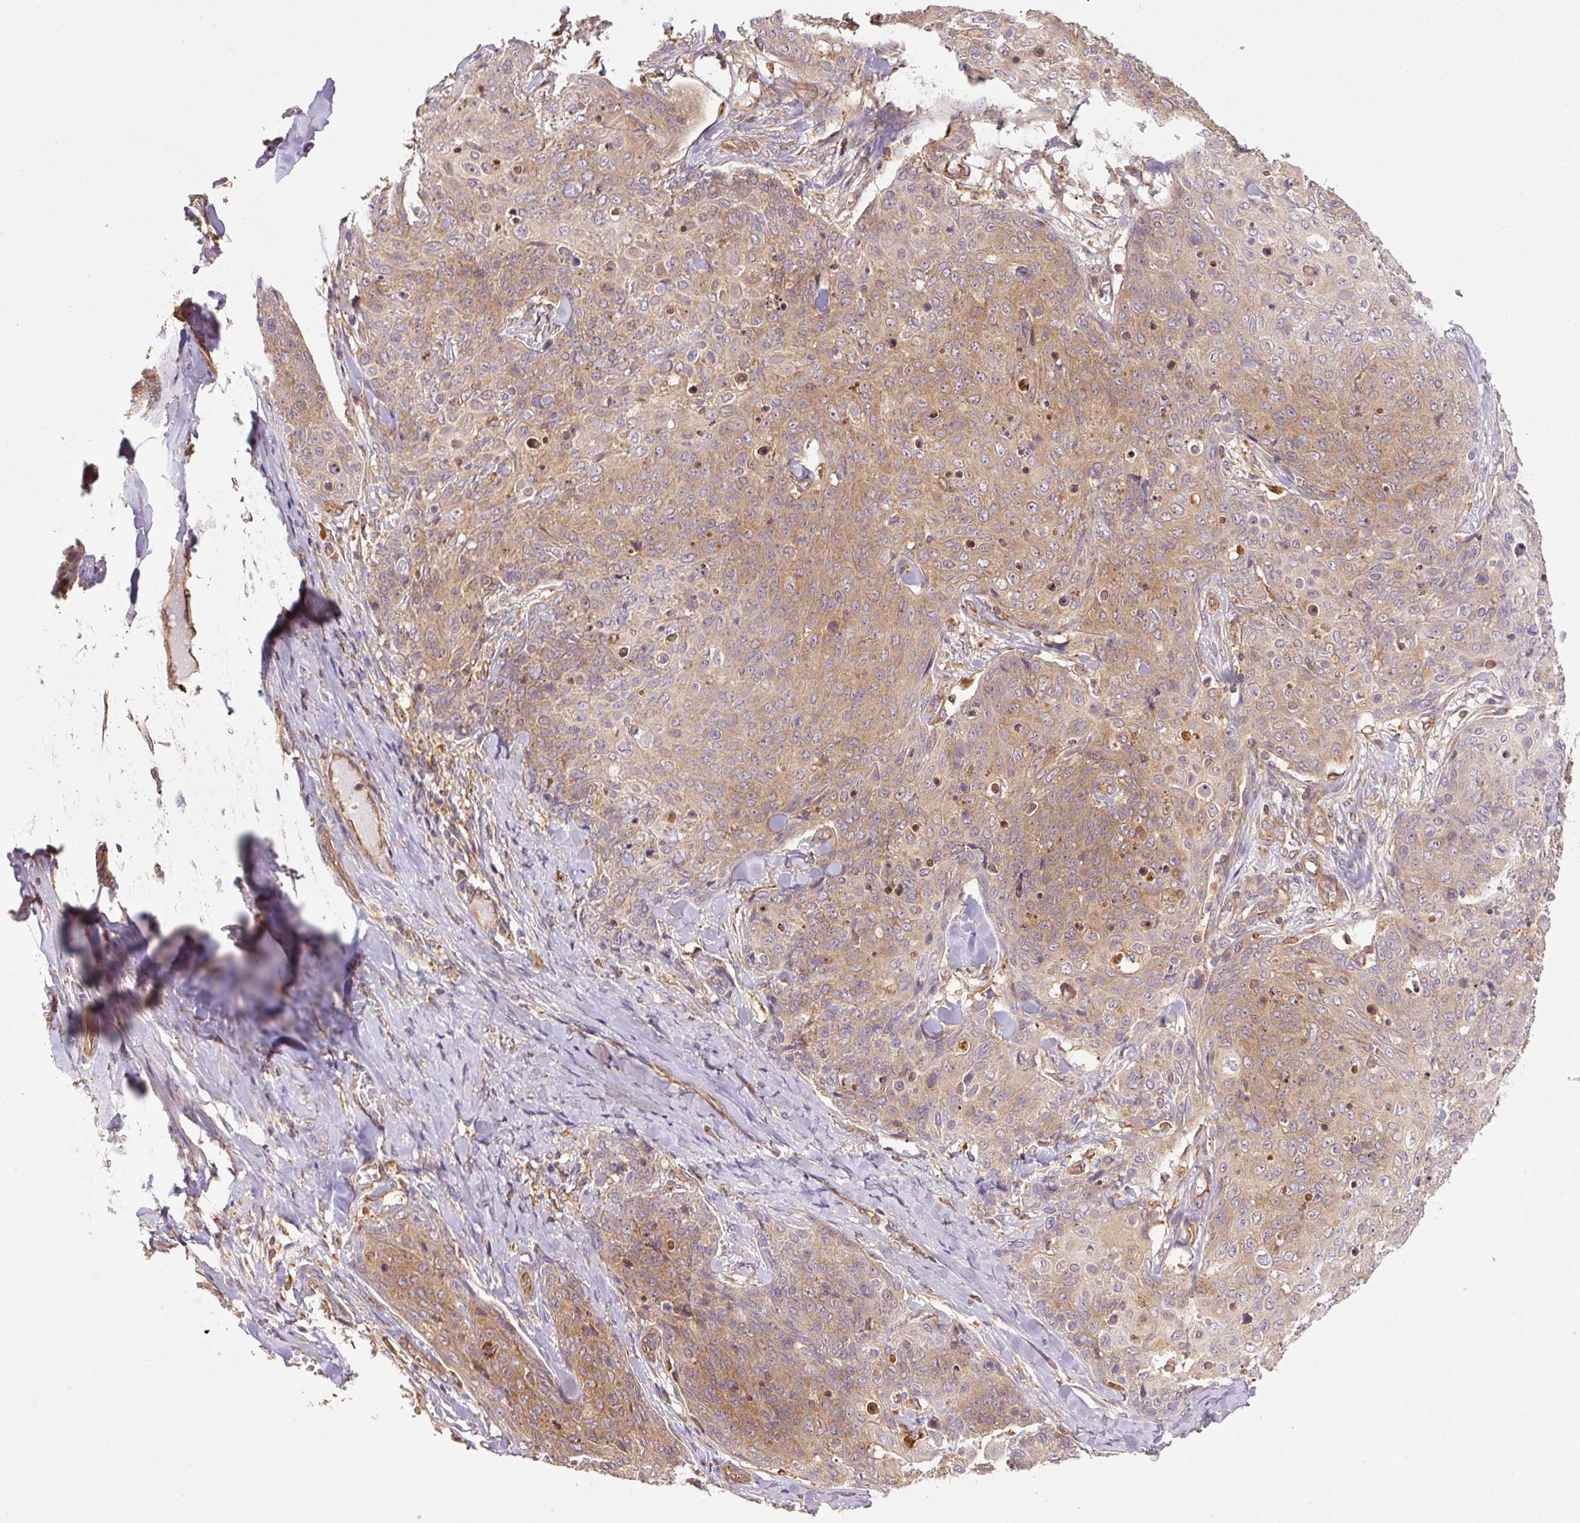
{"staining": {"intensity": "moderate", "quantity": ">75%", "location": "cytoplasmic/membranous"}, "tissue": "skin cancer", "cell_type": "Tumor cells", "image_type": "cancer", "snomed": [{"axis": "morphology", "description": "Squamous cell carcinoma, NOS"}, {"axis": "topography", "description": "Skin"}, {"axis": "topography", "description": "Vulva"}], "caption": "This photomicrograph displays skin cancer stained with immunohistochemistry to label a protein in brown. The cytoplasmic/membranous of tumor cells show moderate positivity for the protein. Nuclei are counter-stained blue.", "gene": "PCK2", "patient": {"sex": "female", "age": 85}}